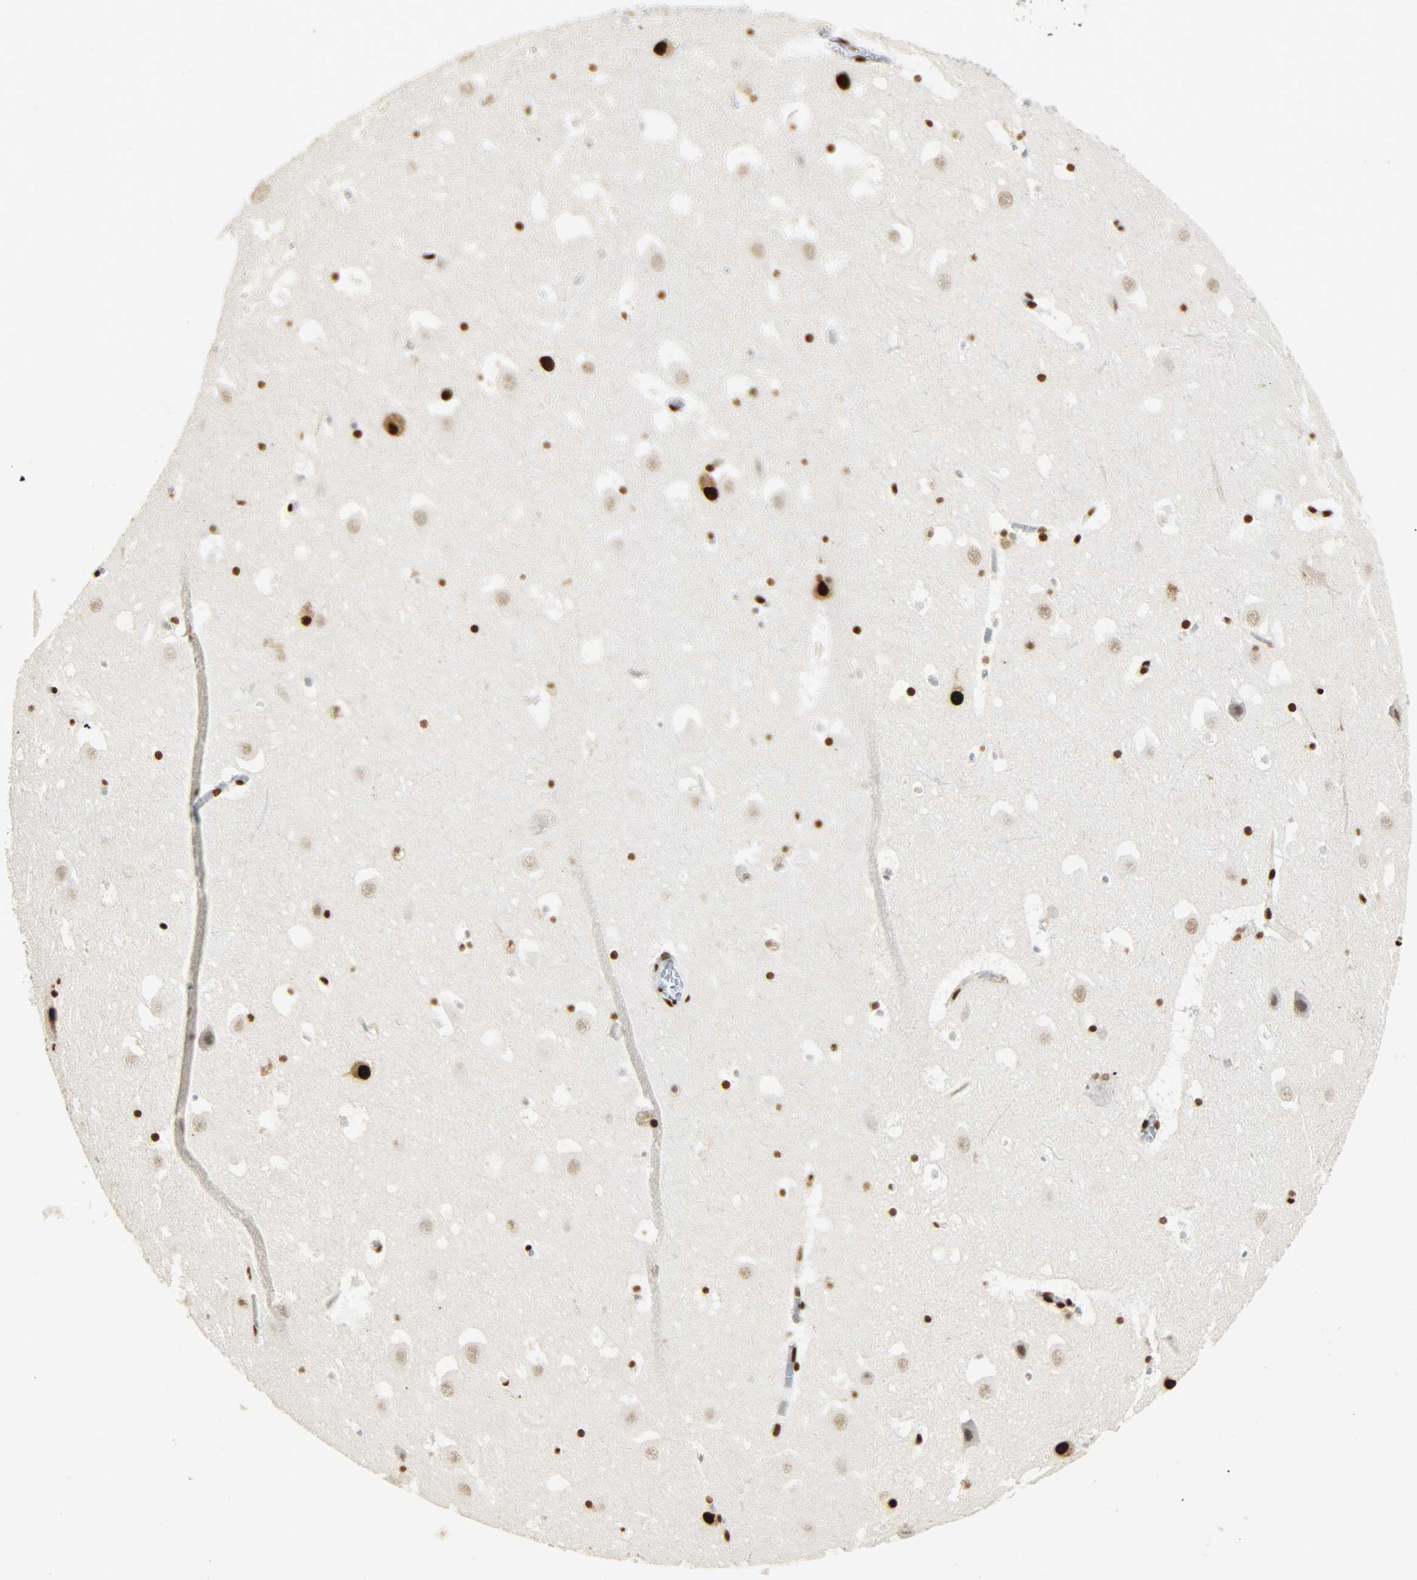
{"staining": {"intensity": "strong", "quantity": ">75%", "location": "nuclear"}, "tissue": "hippocampus", "cell_type": "Glial cells", "image_type": "normal", "snomed": [{"axis": "morphology", "description": "Normal tissue, NOS"}, {"axis": "topography", "description": "Hippocampus"}], "caption": "Protein staining of normal hippocampus demonstrates strong nuclear expression in about >75% of glial cells. (IHC, brightfield microscopy, high magnification).", "gene": "KHDRBS1", "patient": {"sex": "male", "age": 45}}